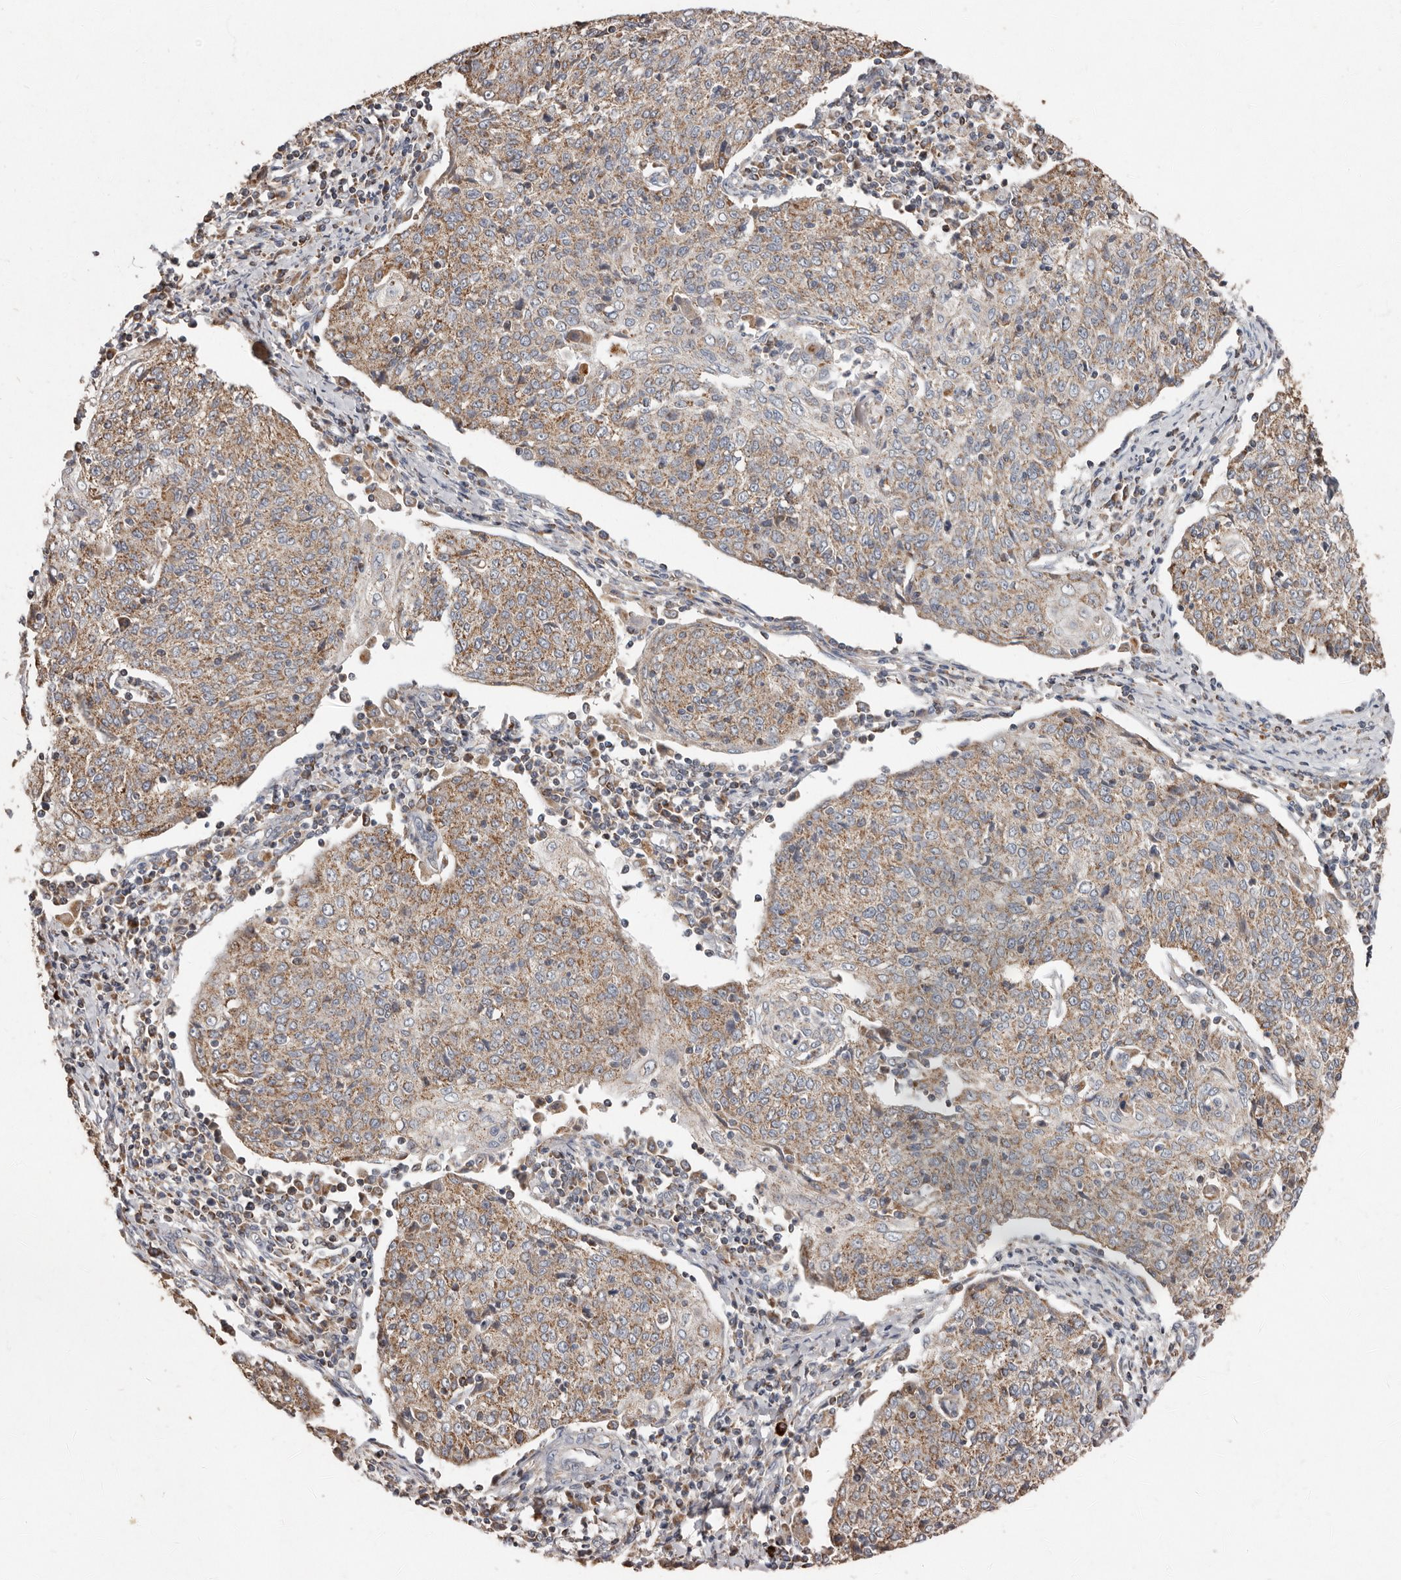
{"staining": {"intensity": "moderate", "quantity": ">75%", "location": "cytoplasmic/membranous"}, "tissue": "cervical cancer", "cell_type": "Tumor cells", "image_type": "cancer", "snomed": [{"axis": "morphology", "description": "Squamous cell carcinoma, NOS"}, {"axis": "topography", "description": "Cervix"}], "caption": "Protein positivity by immunohistochemistry displays moderate cytoplasmic/membranous positivity in approximately >75% of tumor cells in cervical cancer. (Stains: DAB (3,3'-diaminobenzidine) in brown, nuclei in blue, Microscopy: brightfield microscopy at high magnification).", "gene": "KIF26B", "patient": {"sex": "female", "age": 48}}